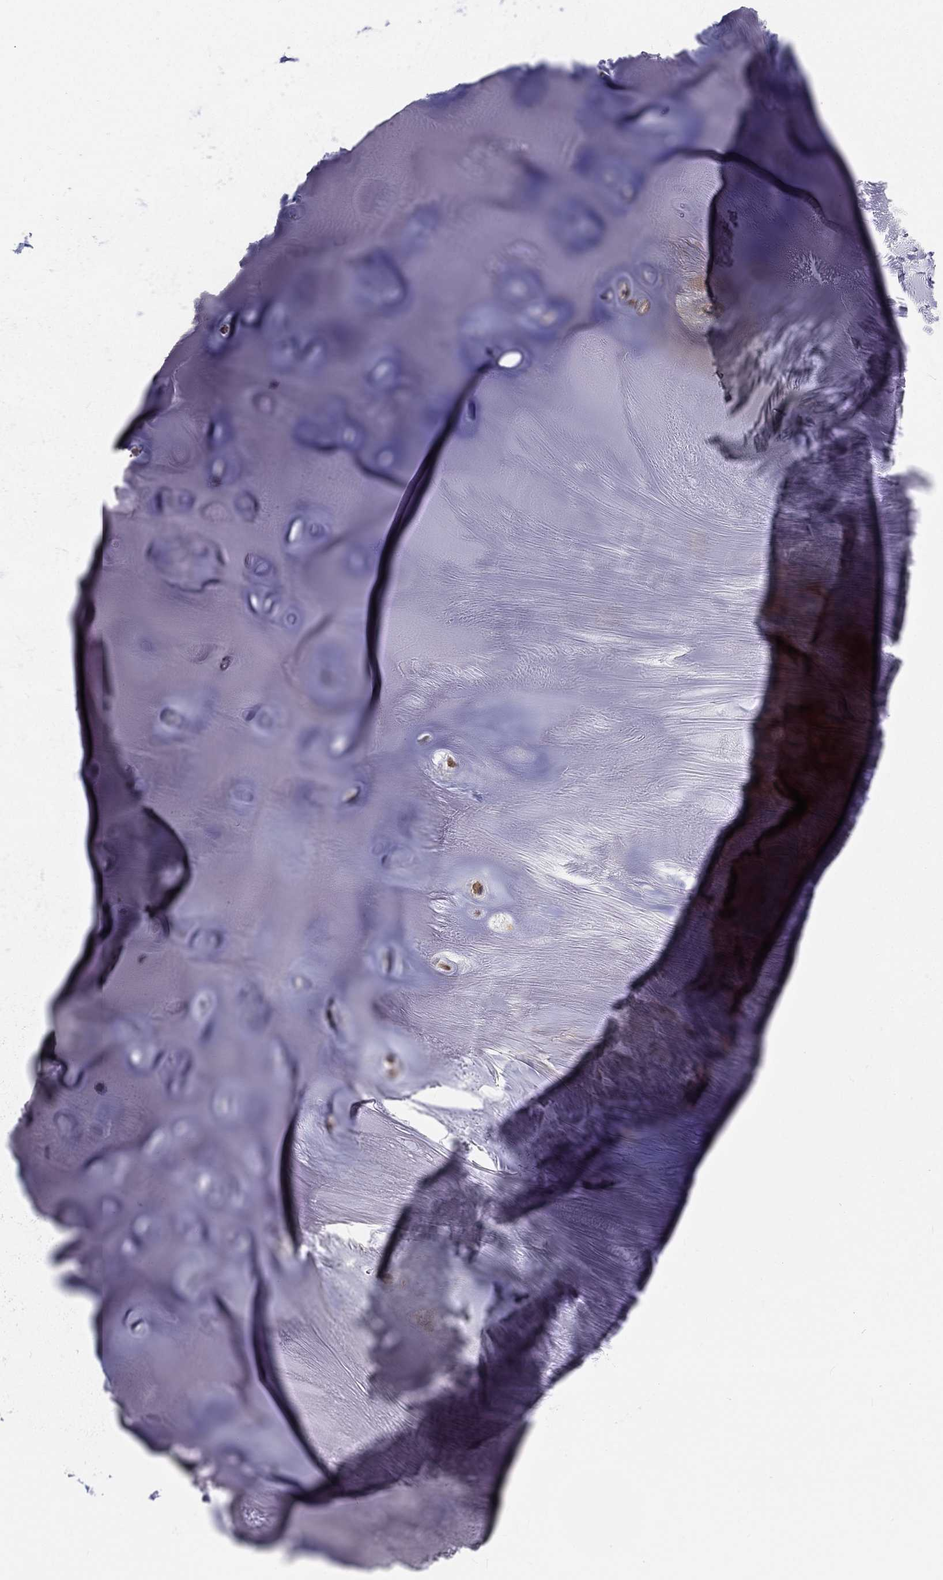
{"staining": {"intensity": "negative", "quantity": "none", "location": "none"}, "tissue": "adipose tissue", "cell_type": "Adipocytes", "image_type": "normal", "snomed": [{"axis": "morphology", "description": "Normal tissue, NOS"}, {"axis": "topography", "description": "Cartilage tissue"}], "caption": "Photomicrograph shows no significant protein staining in adipocytes of normal adipose tissue. (Stains: DAB (3,3'-diaminobenzidine) immunohistochemistry (IHC) with hematoxylin counter stain, Microscopy: brightfield microscopy at high magnification).", "gene": "MNDA", "patient": {"sex": "male", "age": 81}}